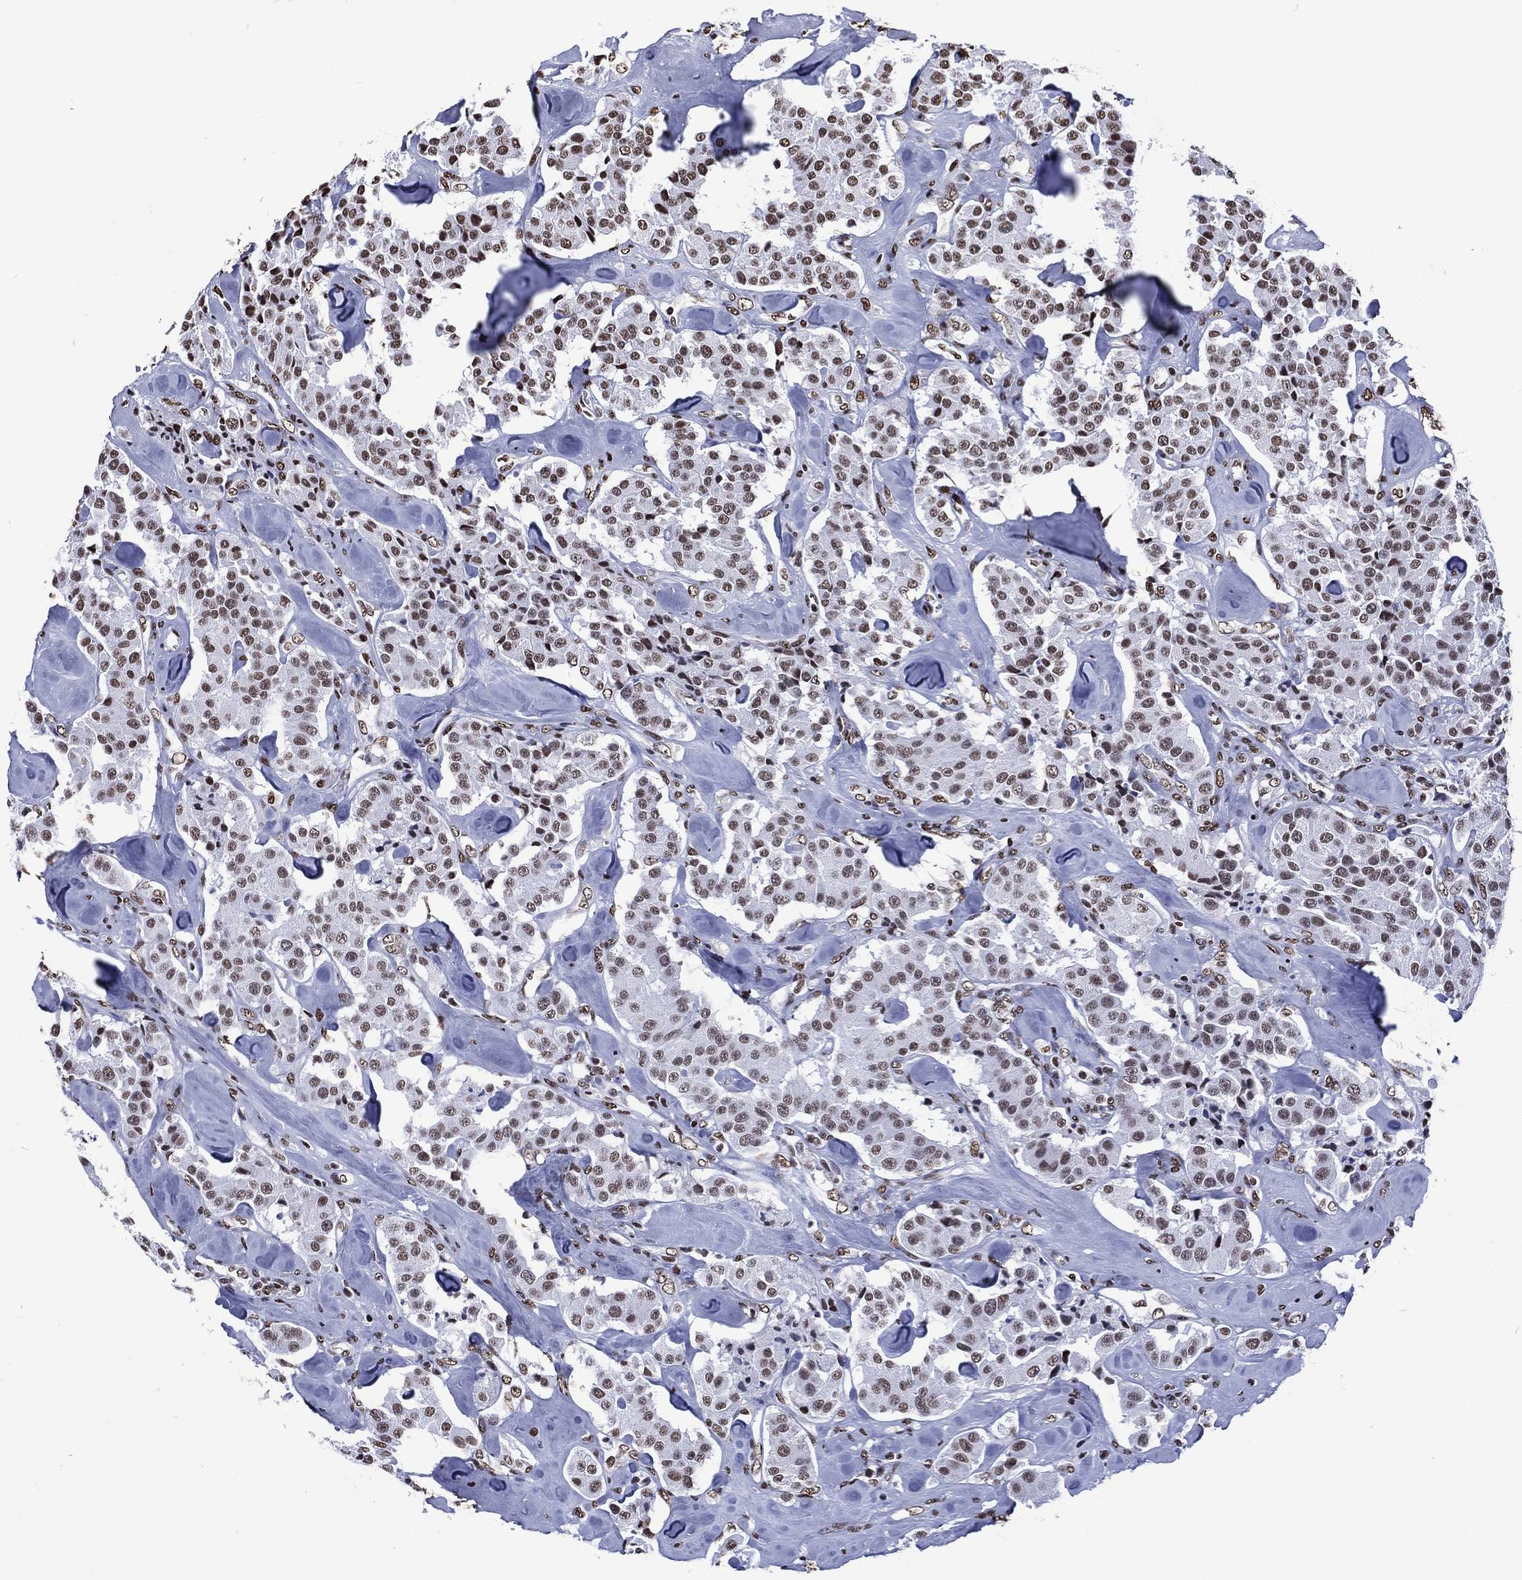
{"staining": {"intensity": "moderate", "quantity": ">75%", "location": "nuclear"}, "tissue": "carcinoid", "cell_type": "Tumor cells", "image_type": "cancer", "snomed": [{"axis": "morphology", "description": "Carcinoid, malignant, NOS"}, {"axis": "topography", "description": "Pancreas"}], "caption": "This histopathology image displays IHC staining of carcinoid, with medium moderate nuclear expression in about >75% of tumor cells.", "gene": "RETREG2", "patient": {"sex": "male", "age": 41}}